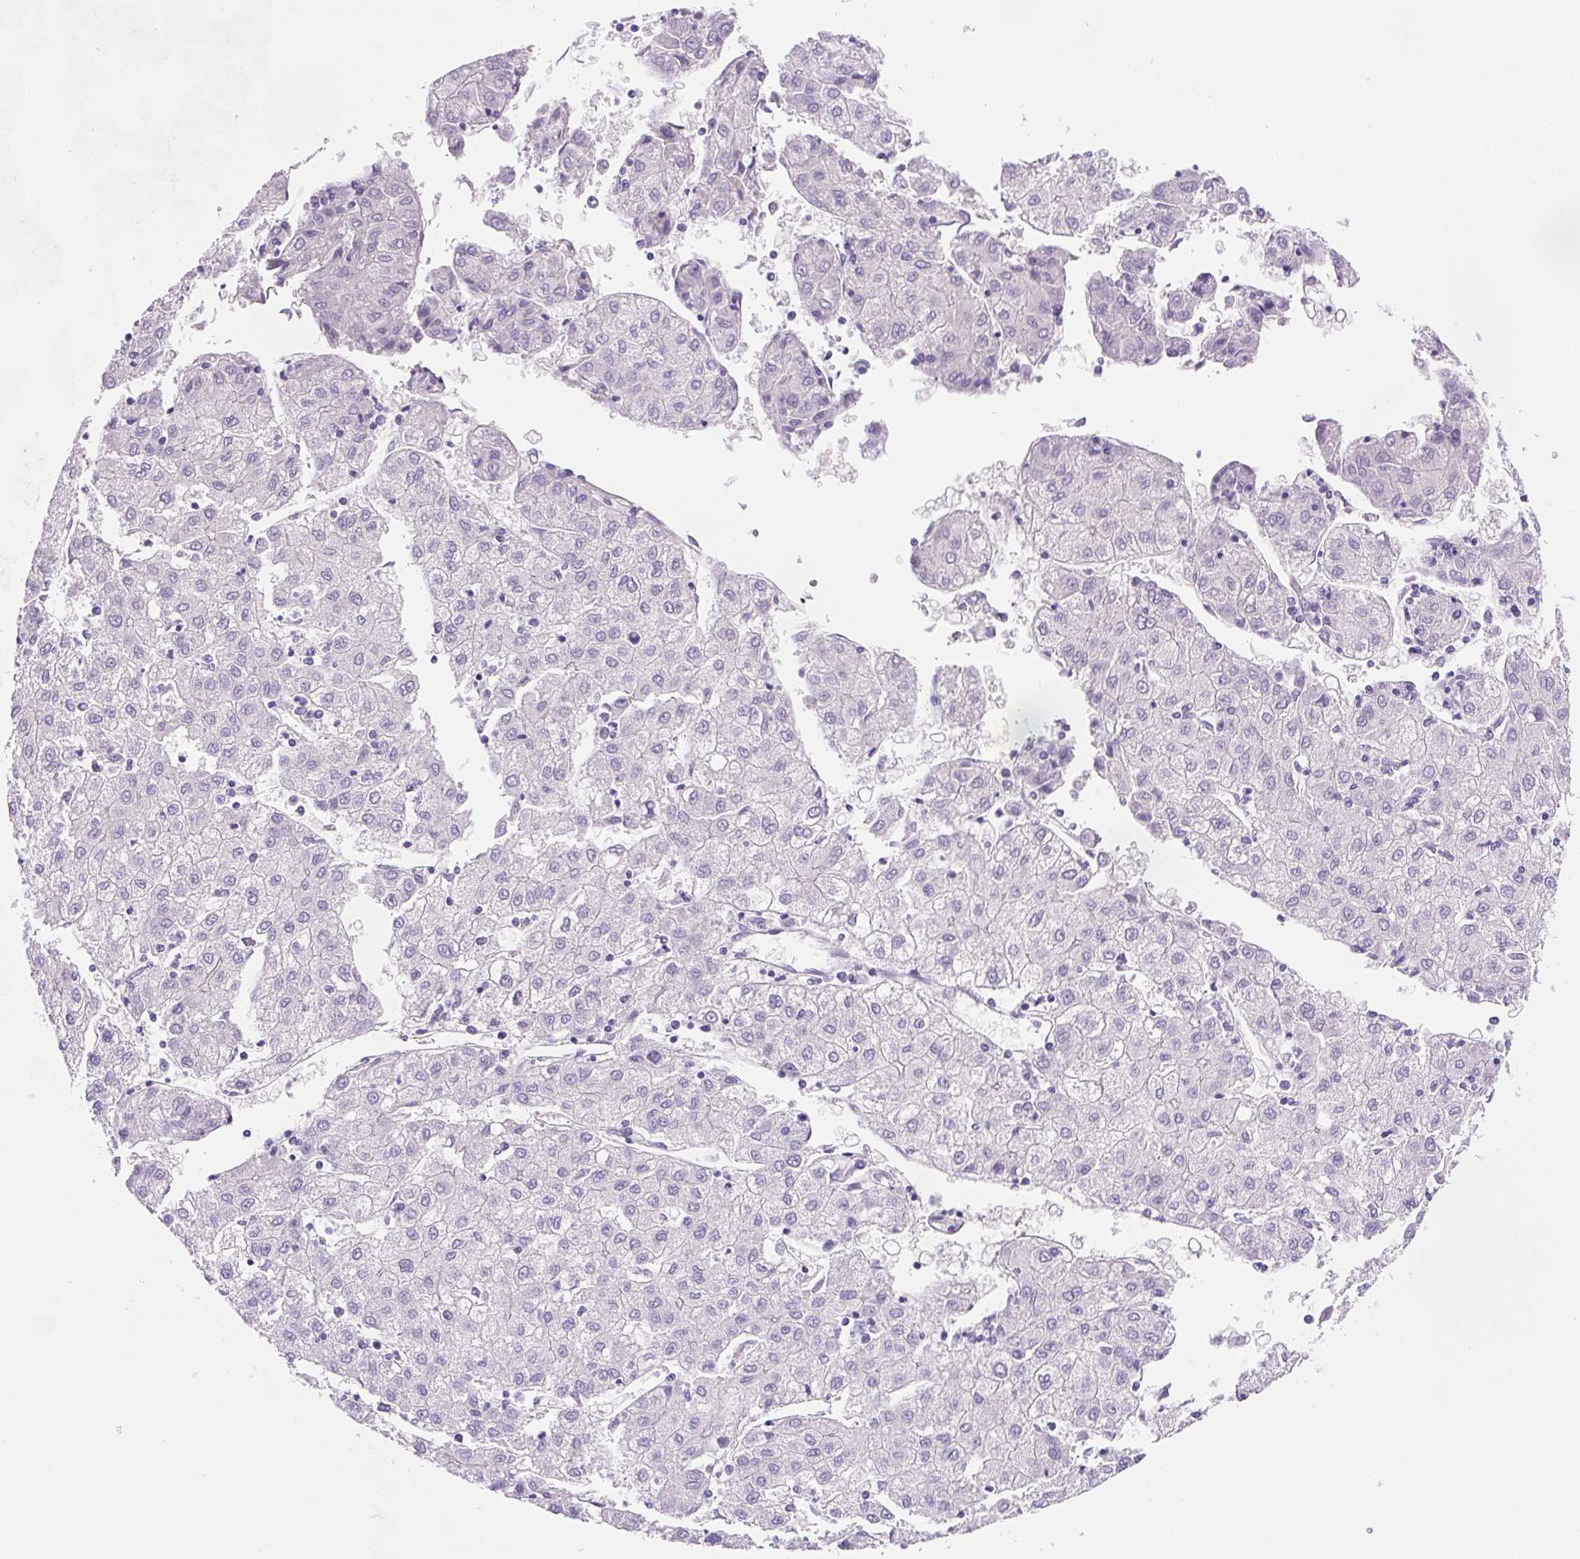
{"staining": {"intensity": "negative", "quantity": "none", "location": "none"}, "tissue": "liver cancer", "cell_type": "Tumor cells", "image_type": "cancer", "snomed": [{"axis": "morphology", "description": "Carcinoma, Hepatocellular, NOS"}, {"axis": "topography", "description": "Liver"}], "caption": "IHC image of neoplastic tissue: liver hepatocellular carcinoma stained with DAB (3,3'-diaminobenzidine) demonstrates no significant protein staining in tumor cells. (Stains: DAB immunohistochemistry with hematoxylin counter stain, Microscopy: brightfield microscopy at high magnification).", "gene": "ASB4", "patient": {"sex": "male", "age": 72}}